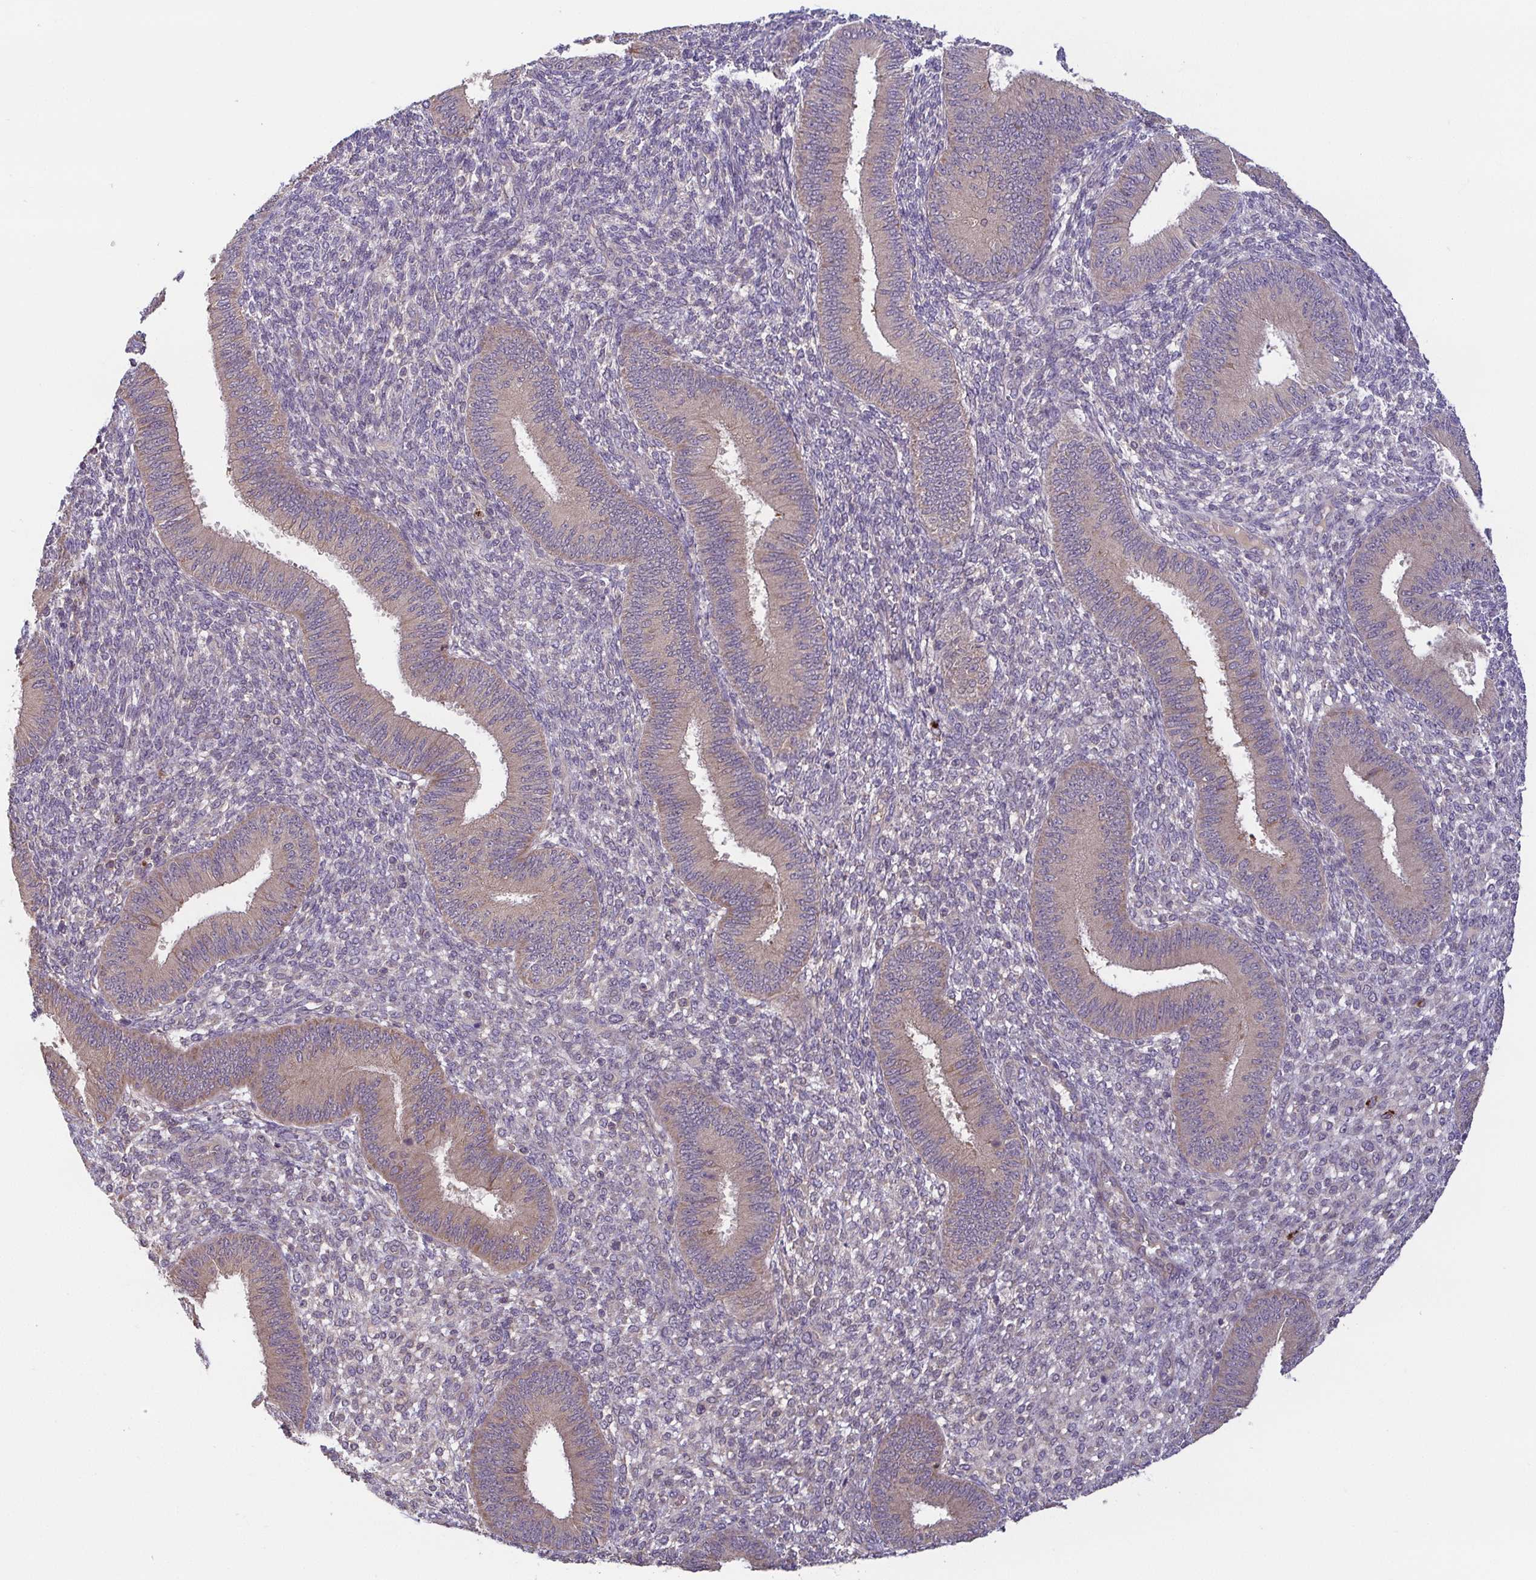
{"staining": {"intensity": "negative", "quantity": "none", "location": "none"}, "tissue": "endometrium", "cell_type": "Cells in endometrial stroma", "image_type": "normal", "snomed": [{"axis": "morphology", "description": "Normal tissue, NOS"}, {"axis": "topography", "description": "Endometrium"}], "caption": "A high-resolution micrograph shows immunohistochemistry (IHC) staining of normal endometrium, which reveals no significant positivity in cells in endometrial stroma.", "gene": "OSBPL7", "patient": {"sex": "female", "age": 39}}